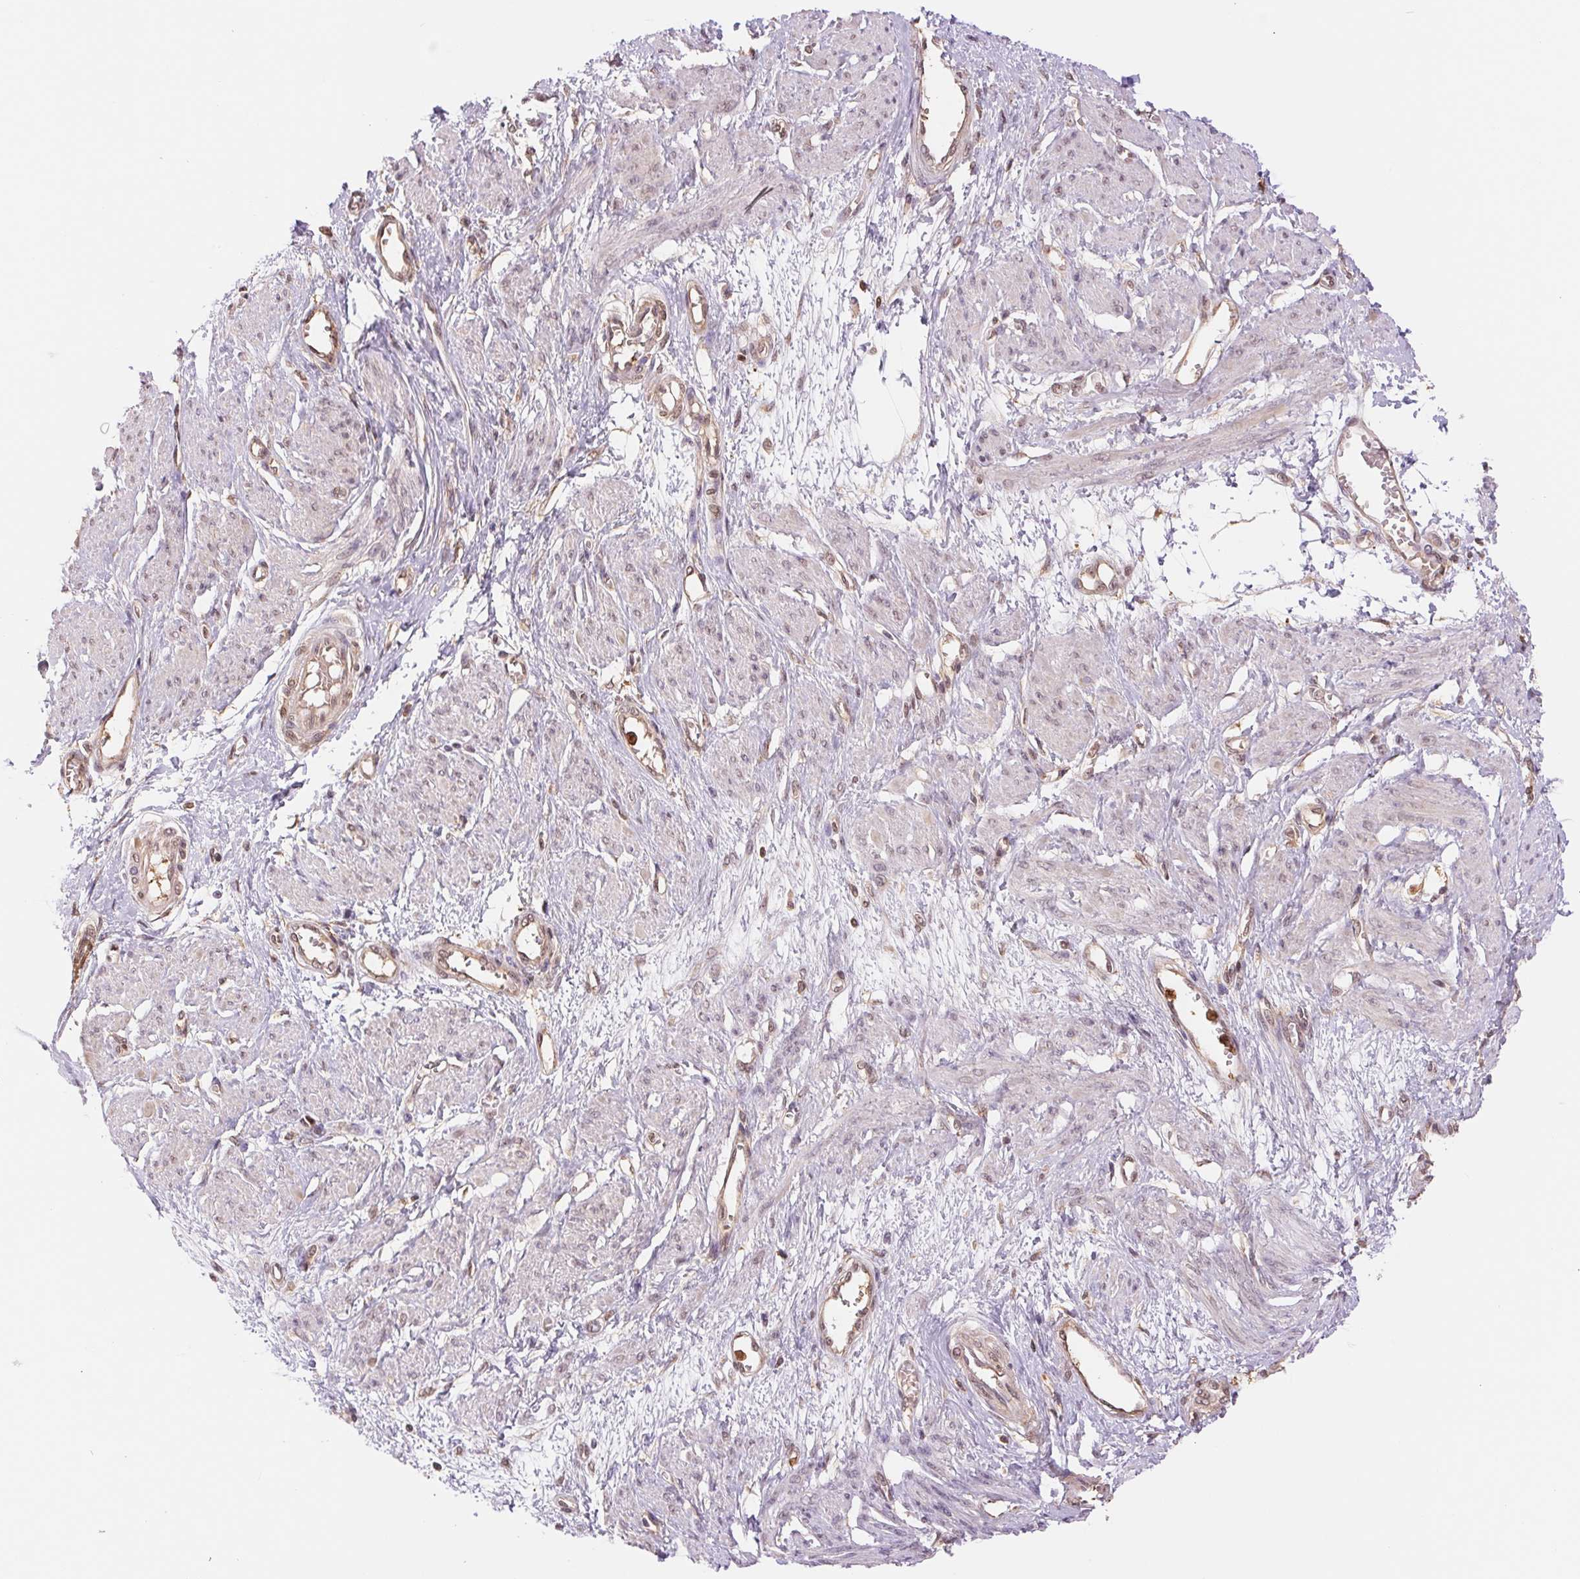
{"staining": {"intensity": "weak", "quantity": "25%-75%", "location": "cytoplasmic/membranous,nuclear"}, "tissue": "smooth muscle", "cell_type": "Smooth muscle cells", "image_type": "normal", "snomed": [{"axis": "morphology", "description": "Normal tissue, NOS"}, {"axis": "topography", "description": "Smooth muscle"}, {"axis": "topography", "description": "Uterus"}], "caption": "Immunohistochemistry photomicrograph of normal smooth muscle stained for a protein (brown), which demonstrates low levels of weak cytoplasmic/membranous,nuclear staining in approximately 25%-75% of smooth muscle cells.", "gene": "CDC123", "patient": {"sex": "female", "age": 39}}